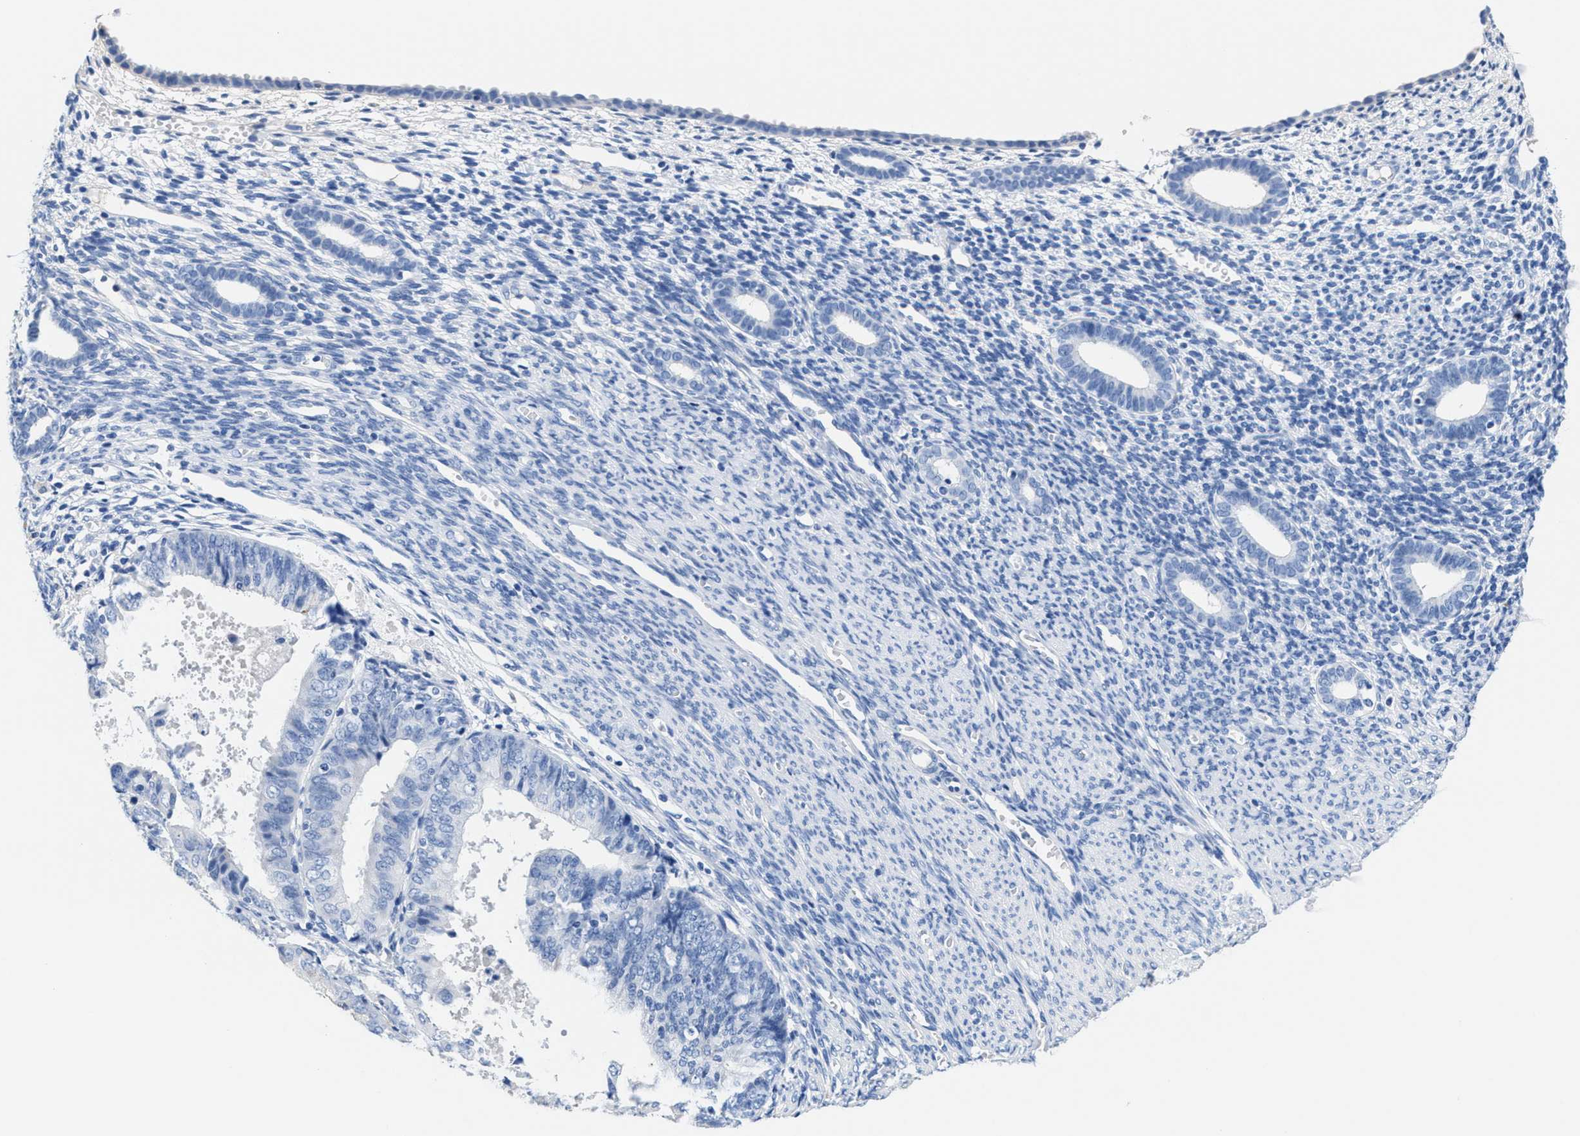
{"staining": {"intensity": "negative", "quantity": "none", "location": "none"}, "tissue": "endometrium", "cell_type": "Cells in endometrial stroma", "image_type": "normal", "snomed": [{"axis": "morphology", "description": "Normal tissue, NOS"}, {"axis": "morphology", "description": "Adenocarcinoma, NOS"}, {"axis": "topography", "description": "Endometrium"}], "caption": "Histopathology image shows no protein staining in cells in endometrial stroma of normal endometrium. The staining was performed using DAB to visualize the protein expression in brown, while the nuclei were stained in blue with hematoxylin (Magnification: 20x).", "gene": "SLFN13", "patient": {"sex": "female", "age": 57}}